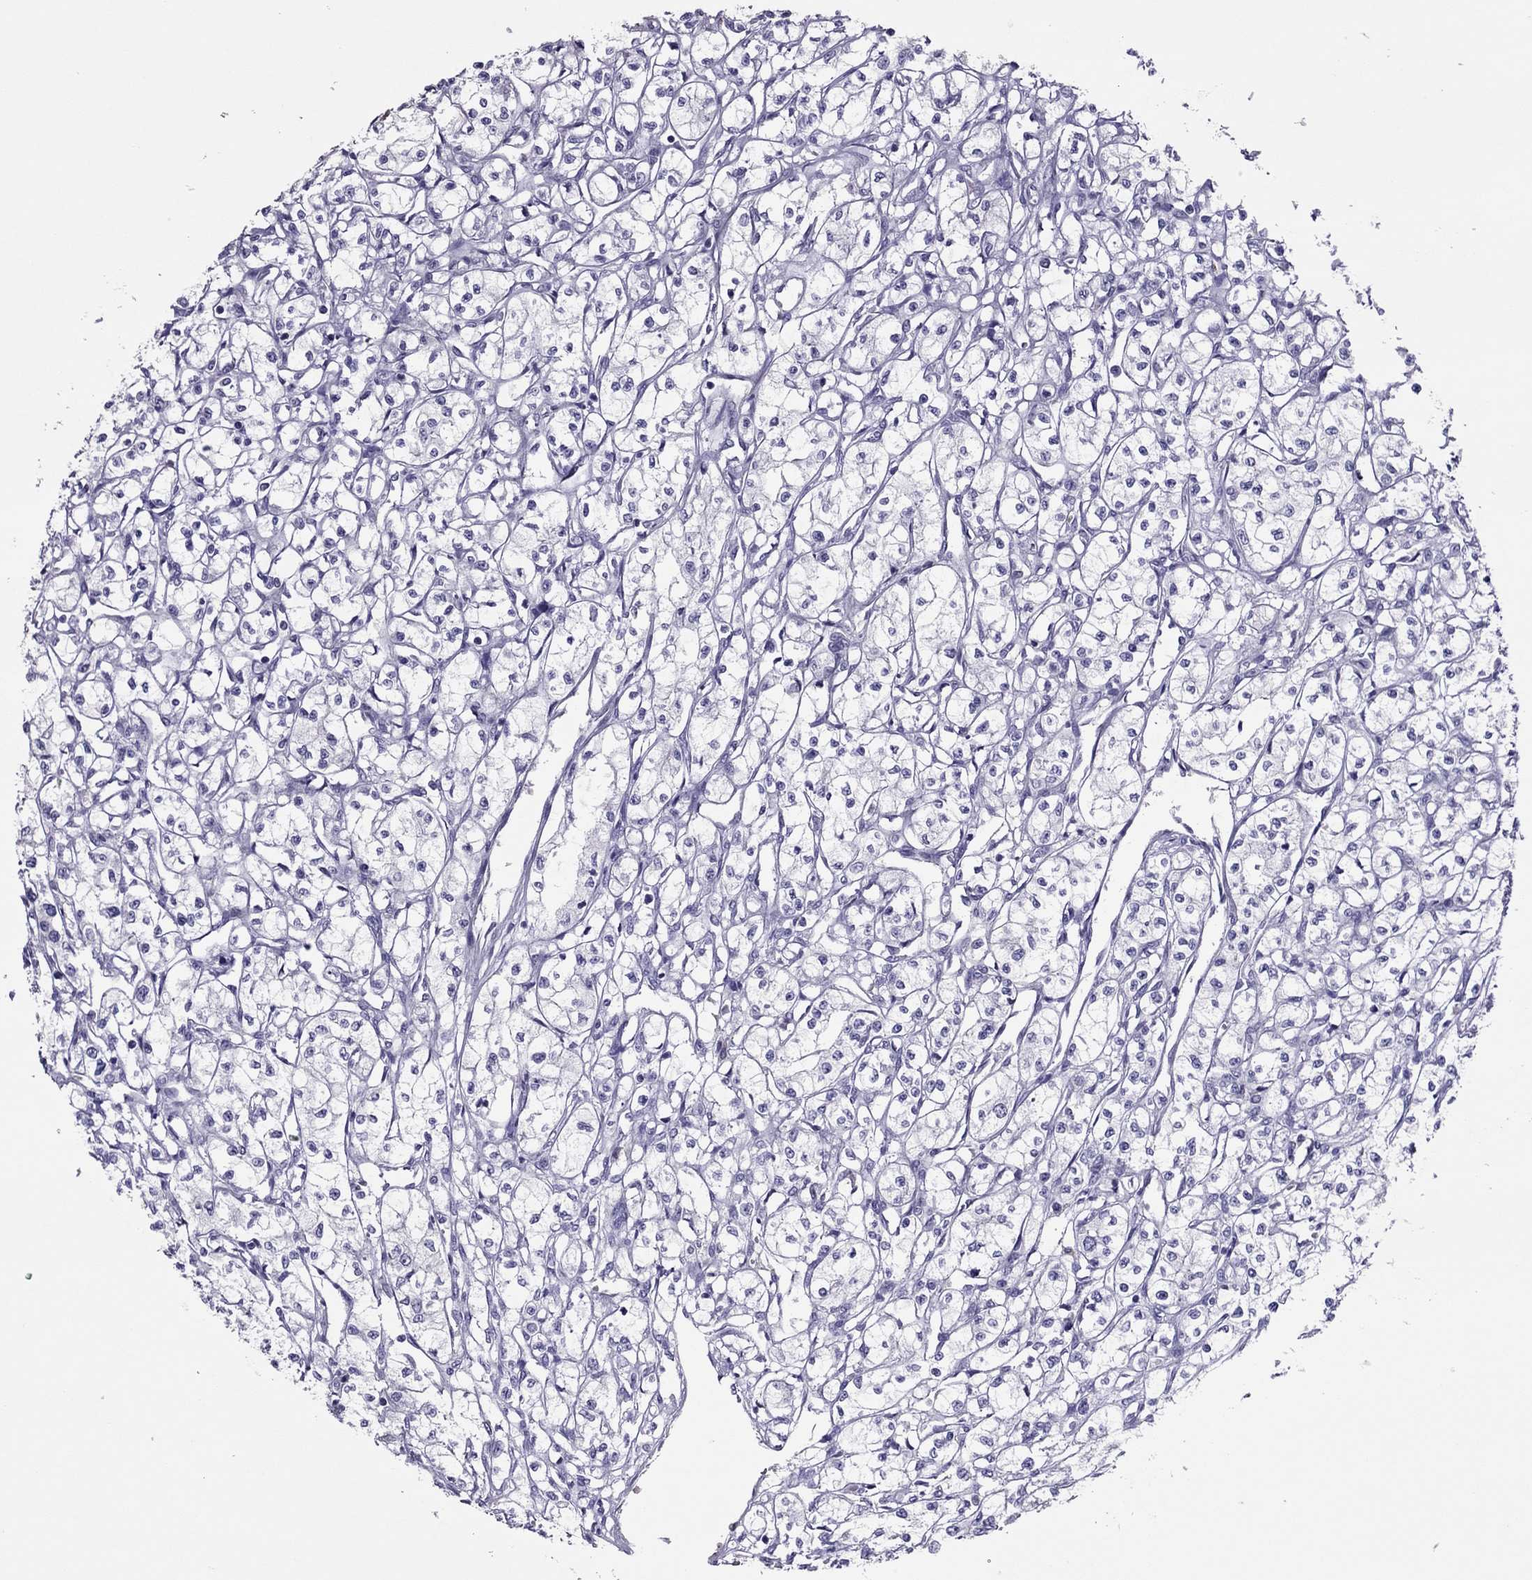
{"staining": {"intensity": "negative", "quantity": "none", "location": "none"}, "tissue": "renal cancer", "cell_type": "Tumor cells", "image_type": "cancer", "snomed": [{"axis": "morphology", "description": "Adenocarcinoma, NOS"}, {"axis": "topography", "description": "Kidney"}], "caption": "IHC of human renal adenocarcinoma shows no staining in tumor cells. Nuclei are stained in blue.", "gene": "SPINT3", "patient": {"sex": "male", "age": 56}}